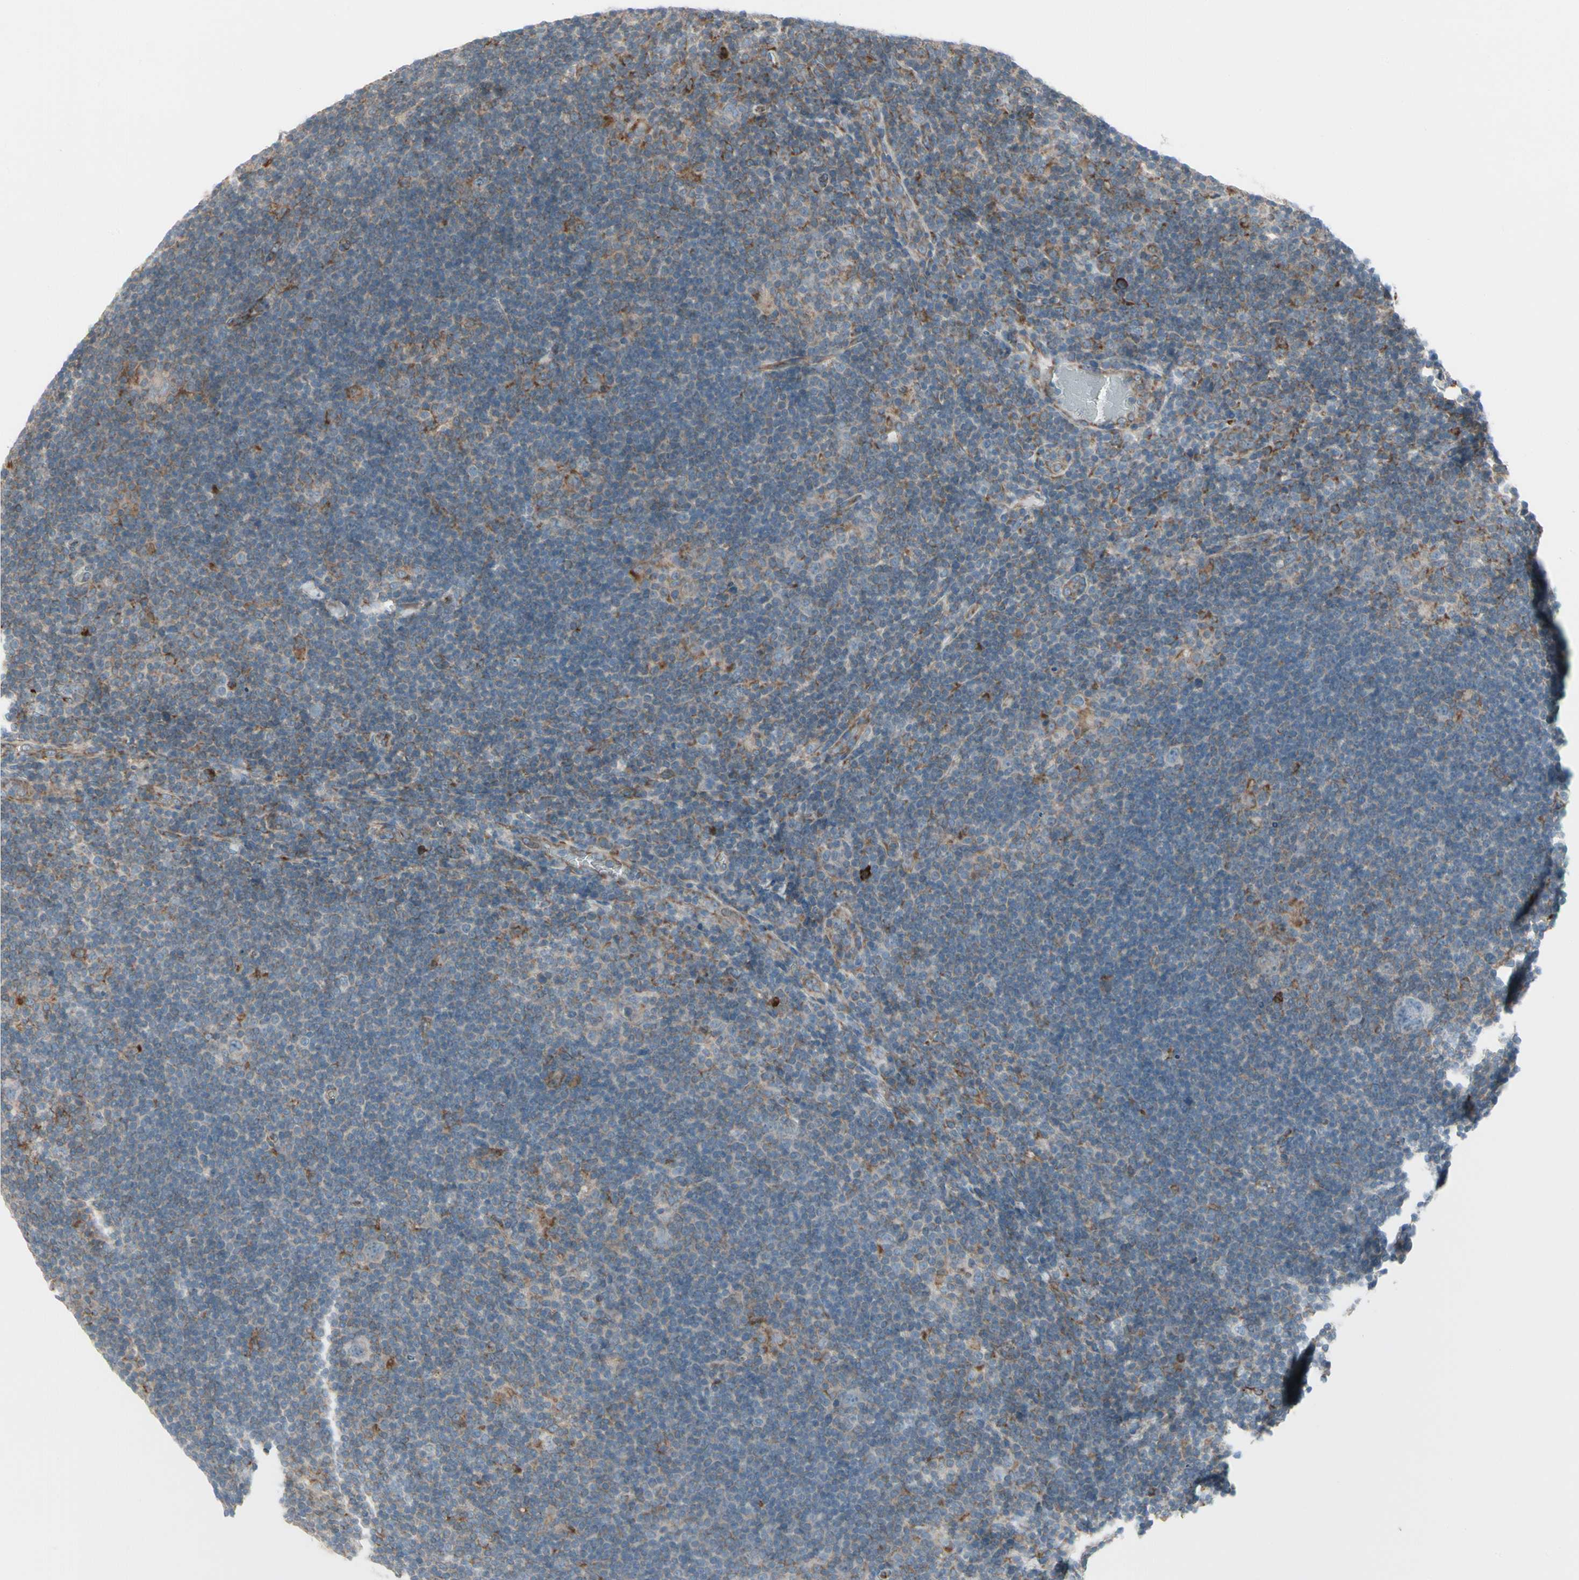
{"staining": {"intensity": "negative", "quantity": "none", "location": "none"}, "tissue": "lymphoma", "cell_type": "Tumor cells", "image_type": "cancer", "snomed": [{"axis": "morphology", "description": "Hodgkin's disease, NOS"}, {"axis": "topography", "description": "Lymph node"}], "caption": "Image shows no significant protein staining in tumor cells of Hodgkin's disease.", "gene": "FNDC3A", "patient": {"sex": "female", "age": 57}}